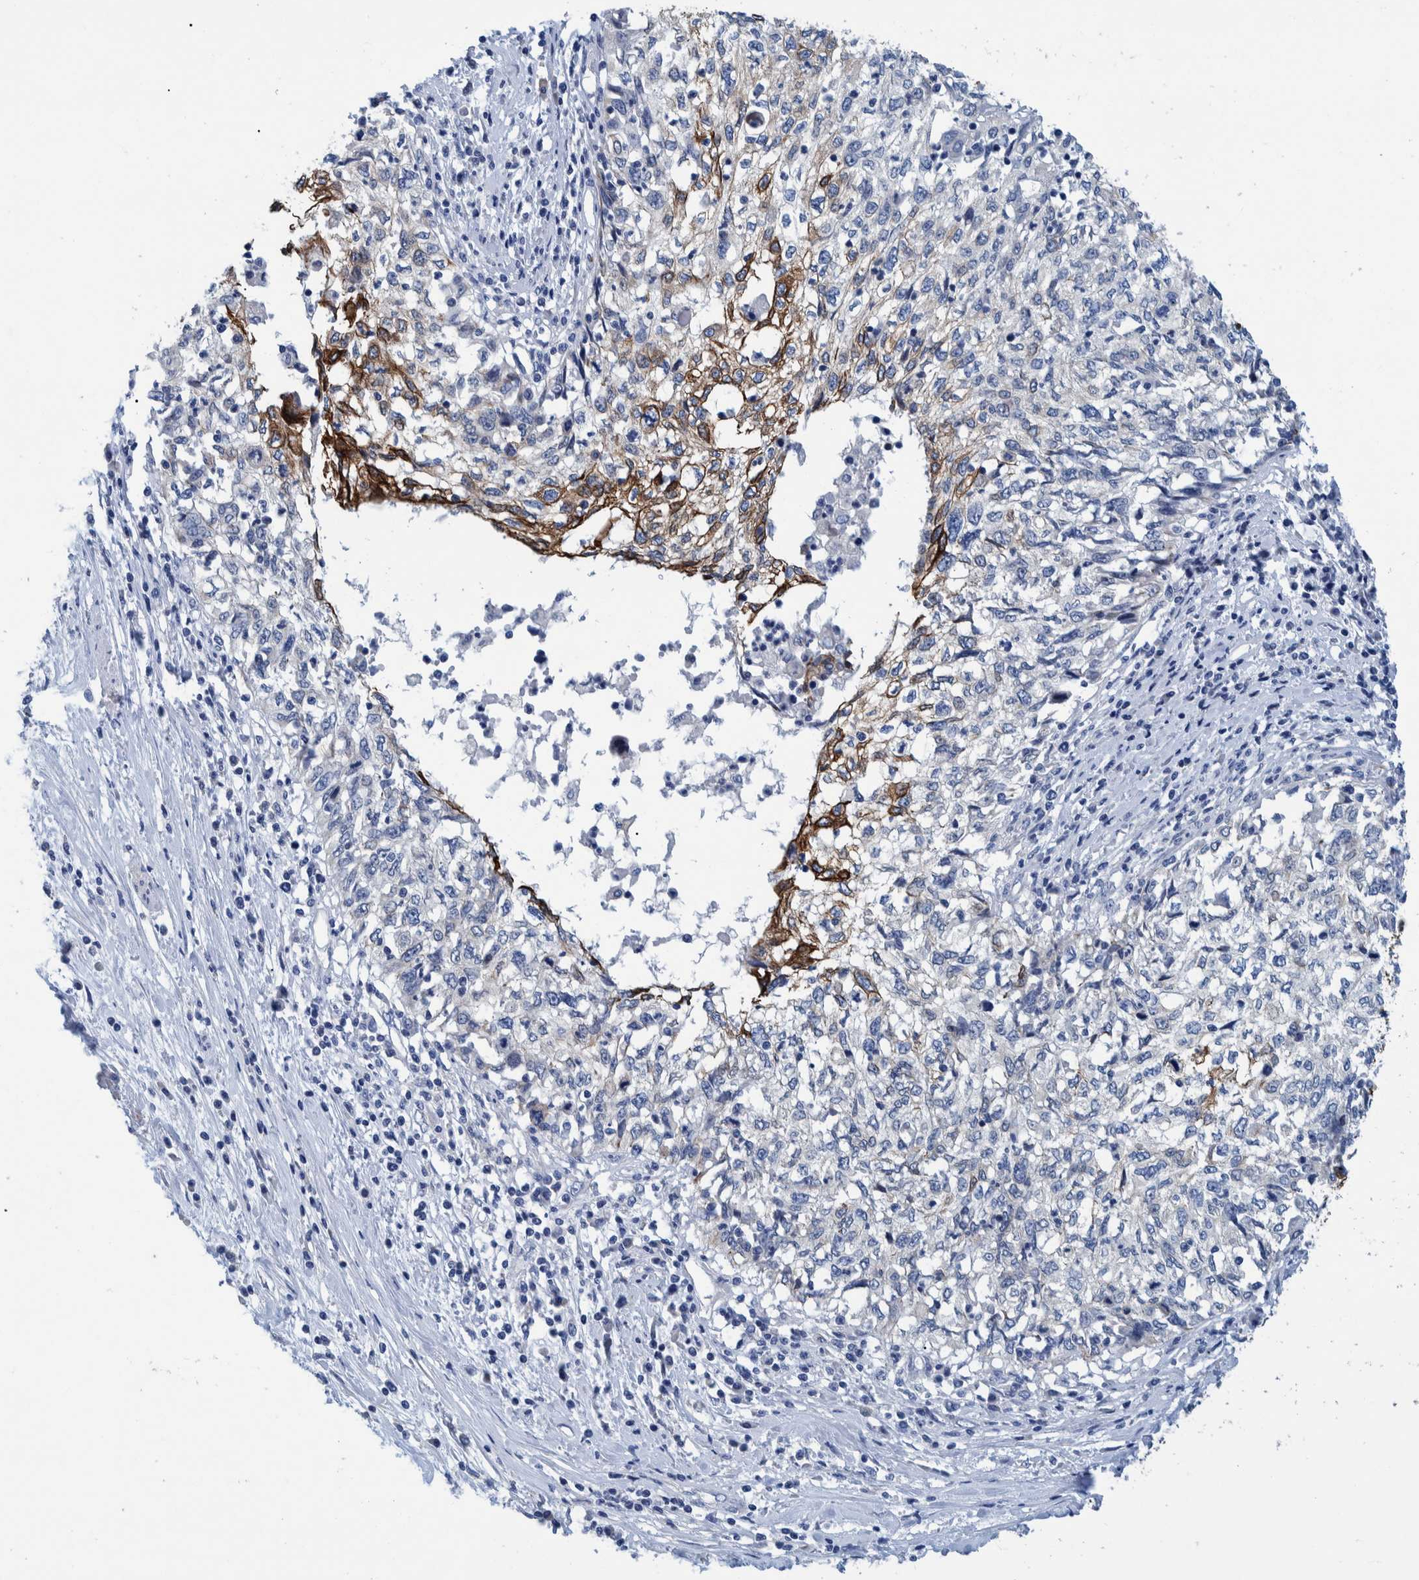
{"staining": {"intensity": "moderate", "quantity": "<25%", "location": "cytoplasmic/membranous"}, "tissue": "cervical cancer", "cell_type": "Tumor cells", "image_type": "cancer", "snomed": [{"axis": "morphology", "description": "Squamous cell carcinoma, NOS"}, {"axis": "topography", "description": "Cervix"}], "caption": "DAB immunohistochemical staining of cervical cancer (squamous cell carcinoma) reveals moderate cytoplasmic/membranous protein expression in approximately <25% of tumor cells. (Stains: DAB in brown, nuclei in blue, Microscopy: brightfield microscopy at high magnification).", "gene": "MKS1", "patient": {"sex": "female", "age": 57}}